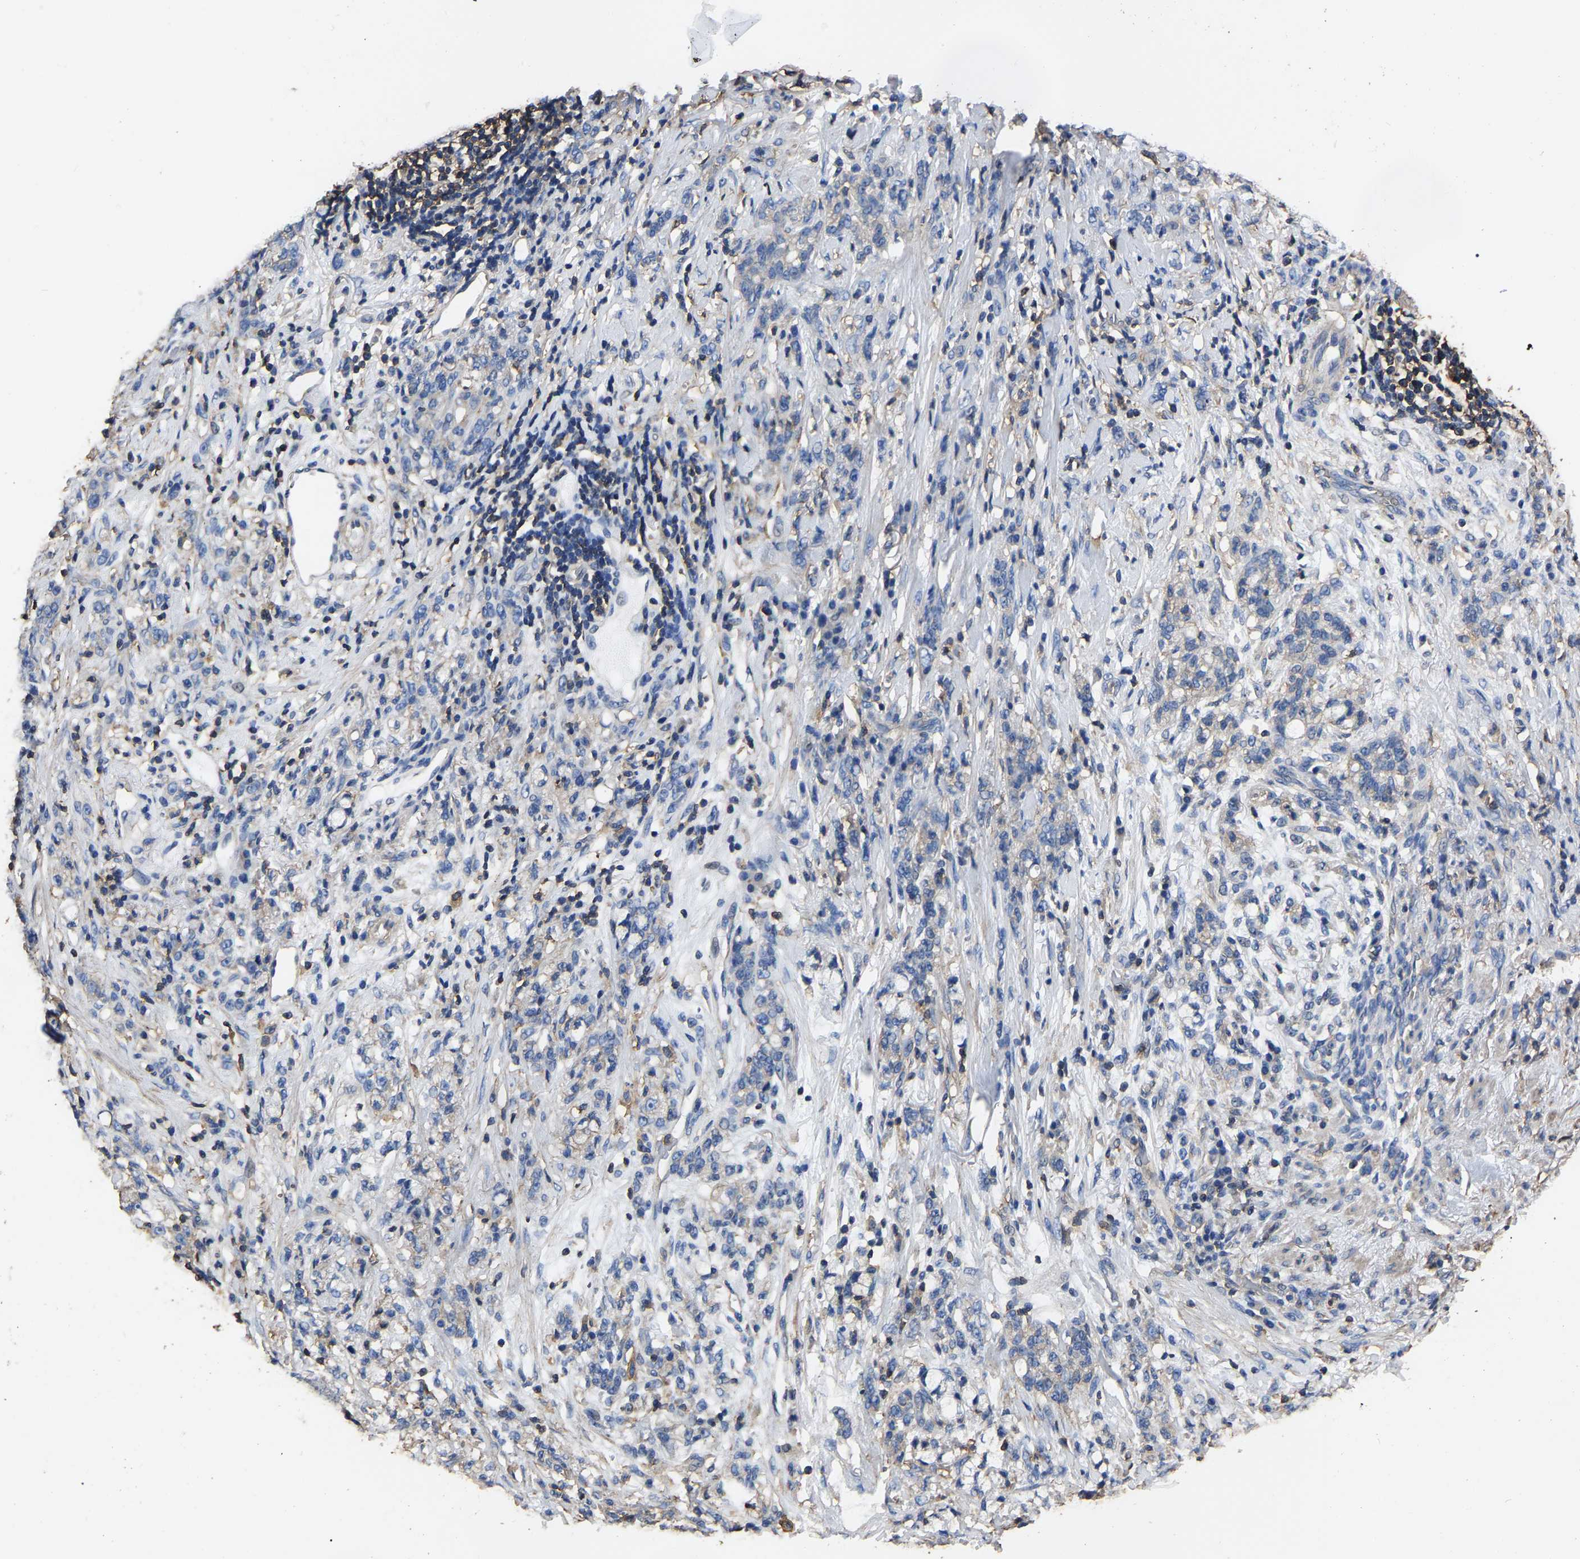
{"staining": {"intensity": "negative", "quantity": "none", "location": "none"}, "tissue": "stomach cancer", "cell_type": "Tumor cells", "image_type": "cancer", "snomed": [{"axis": "morphology", "description": "Adenocarcinoma, NOS"}, {"axis": "topography", "description": "Stomach, lower"}], "caption": "Immunohistochemistry photomicrograph of neoplastic tissue: stomach cancer stained with DAB (3,3'-diaminobenzidine) demonstrates no significant protein positivity in tumor cells.", "gene": "ARMT1", "patient": {"sex": "male", "age": 88}}